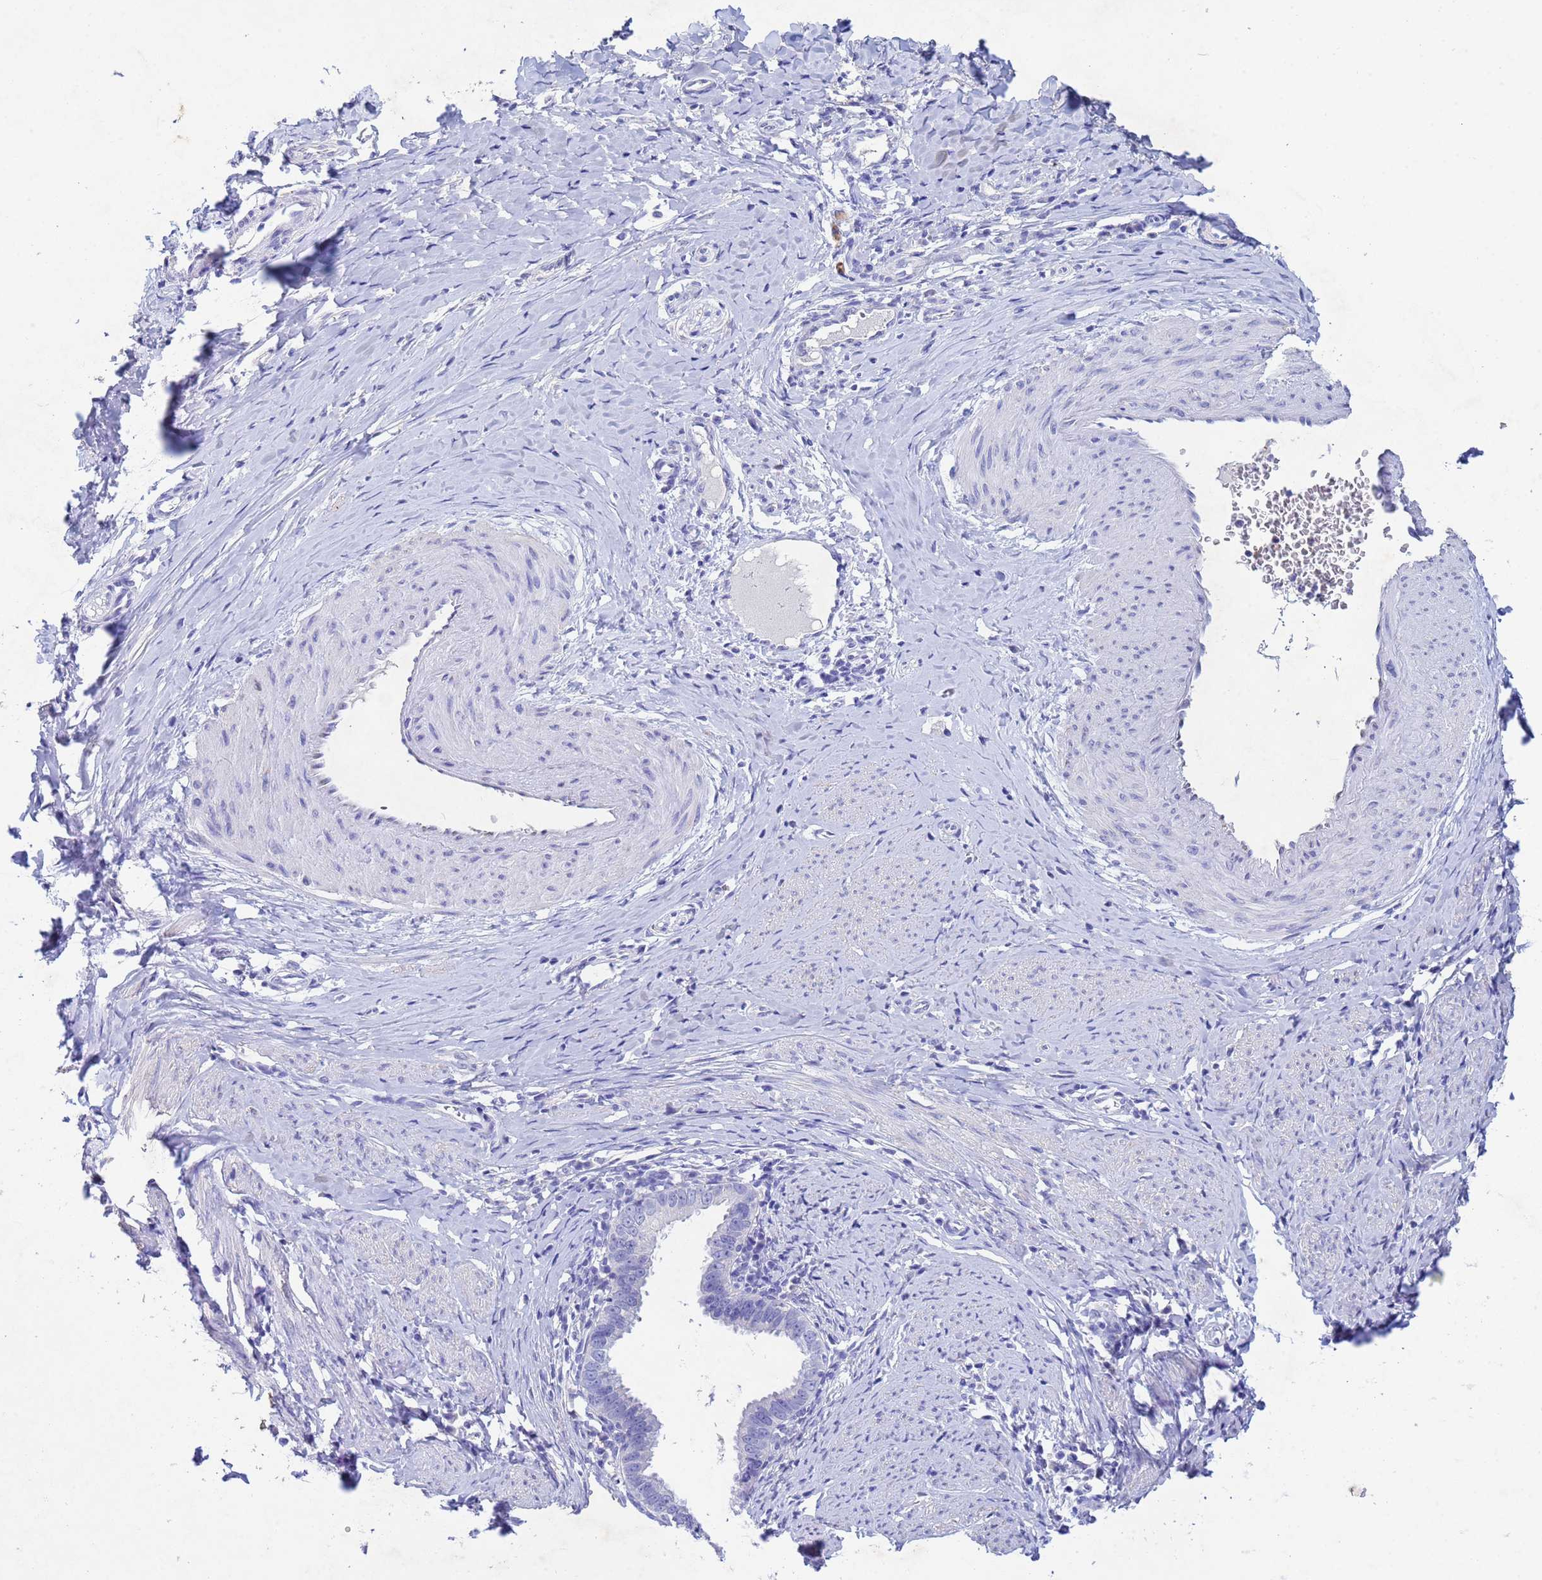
{"staining": {"intensity": "negative", "quantity": "none", "location": "none"}, "tissue": "cervical cancer", "cell_type": "Tumor cells", "image_type": "cancer", "snomed": [{"axis": "morphology", "description": "Adenocarcinoma, NOS"}, {"axis": "topography", "description": "Cervix"}], "caption": "IHC image of neoplastic tissue: human cervical cancer stained with DAB (3,3'-diaminobenzidine) shows no significant protein staining in tumor cells.", "gene": "CSTB", "patient": {"sex": "female", "age": 36}}